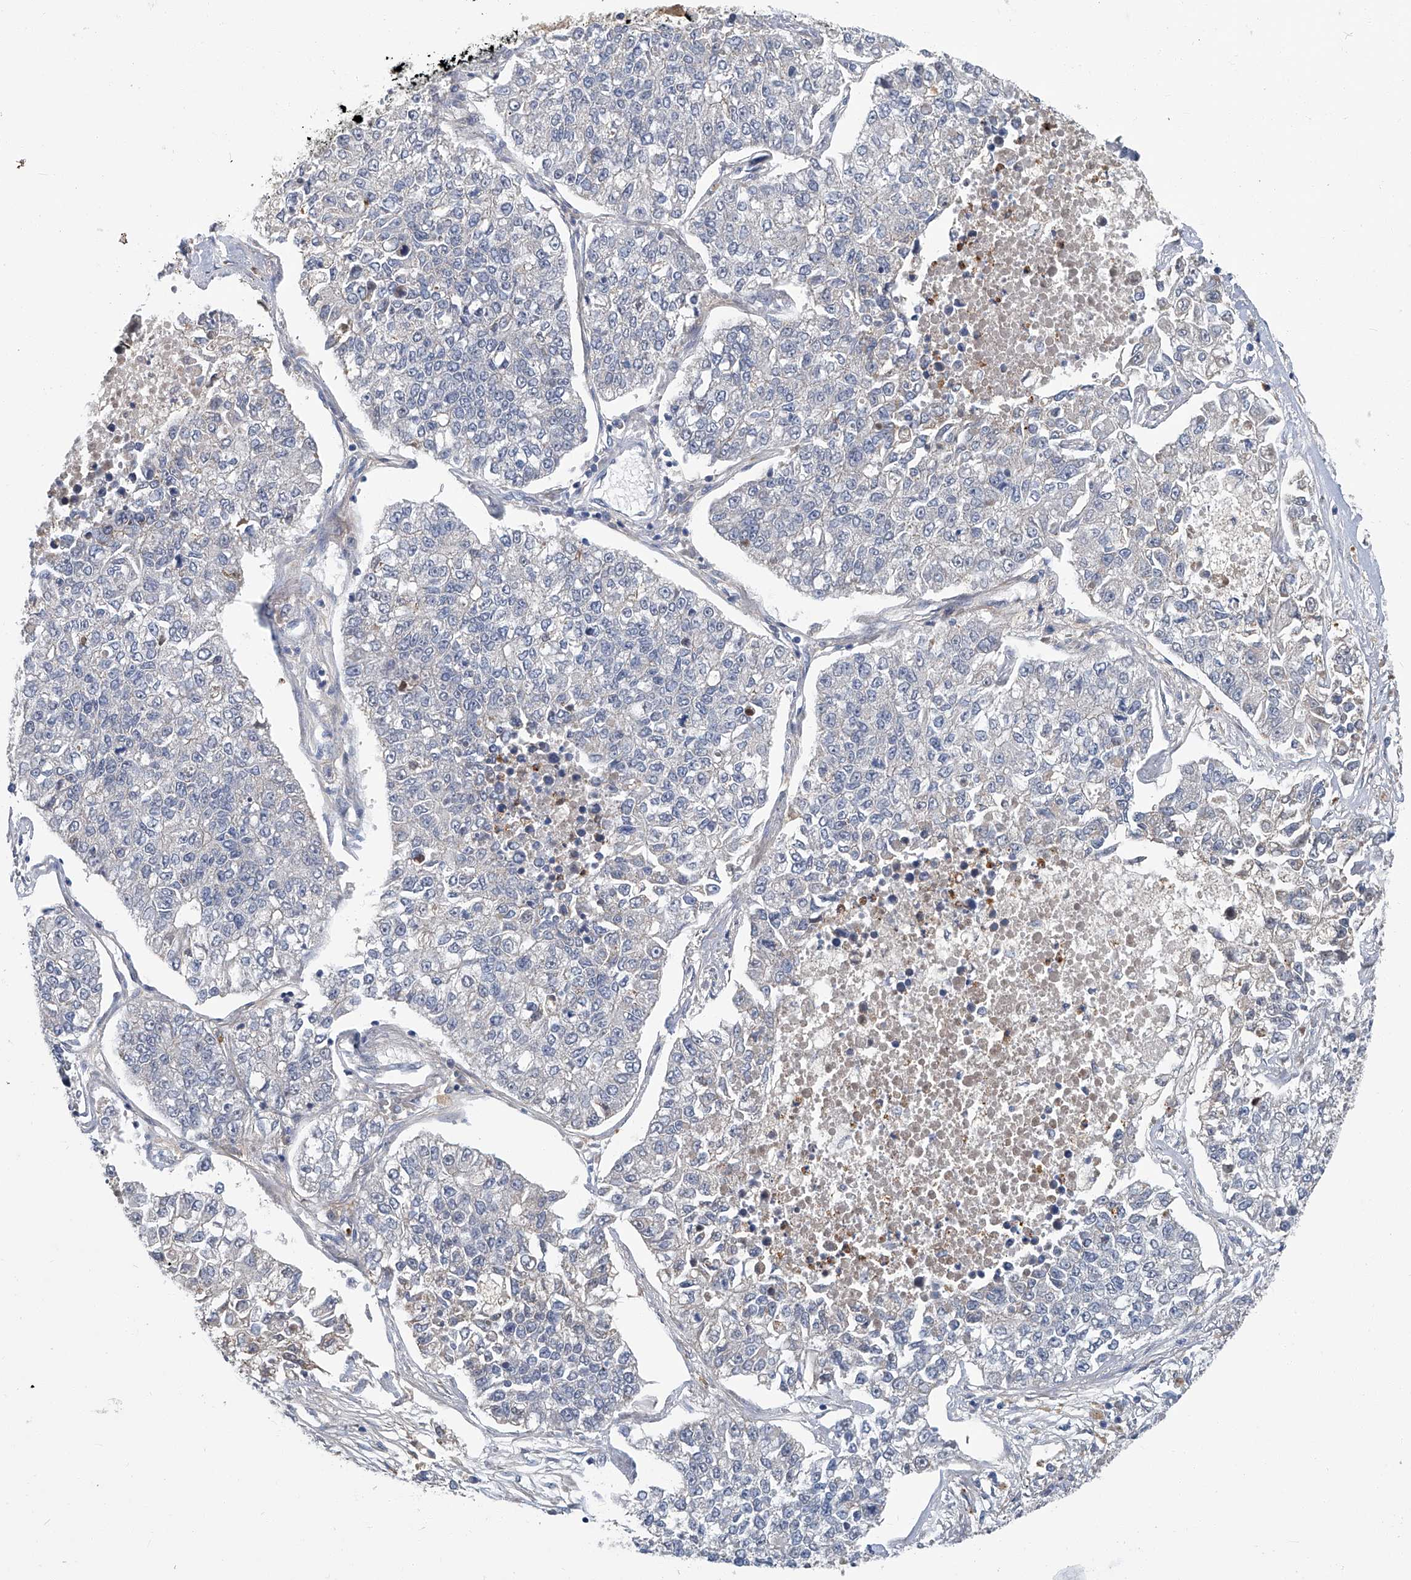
{"staining": {"intensity": "negative", "quantity": "none", "location": "none"}, "tissue": "lung cancer", "cell_type": "Tumor cells", "image_type": "cancer", "snomed": [{"axis": "morphology", "description": "Adenocarcinoma, NOS"}, {"axis": "topography", "description": "Lung"}], "caption": "Lung cancer was stained to show a protein in brown. There is no significant expression in tumor cells.", "gene": "AKNAD1", "patient": {"sex": "male", "age": 49}}